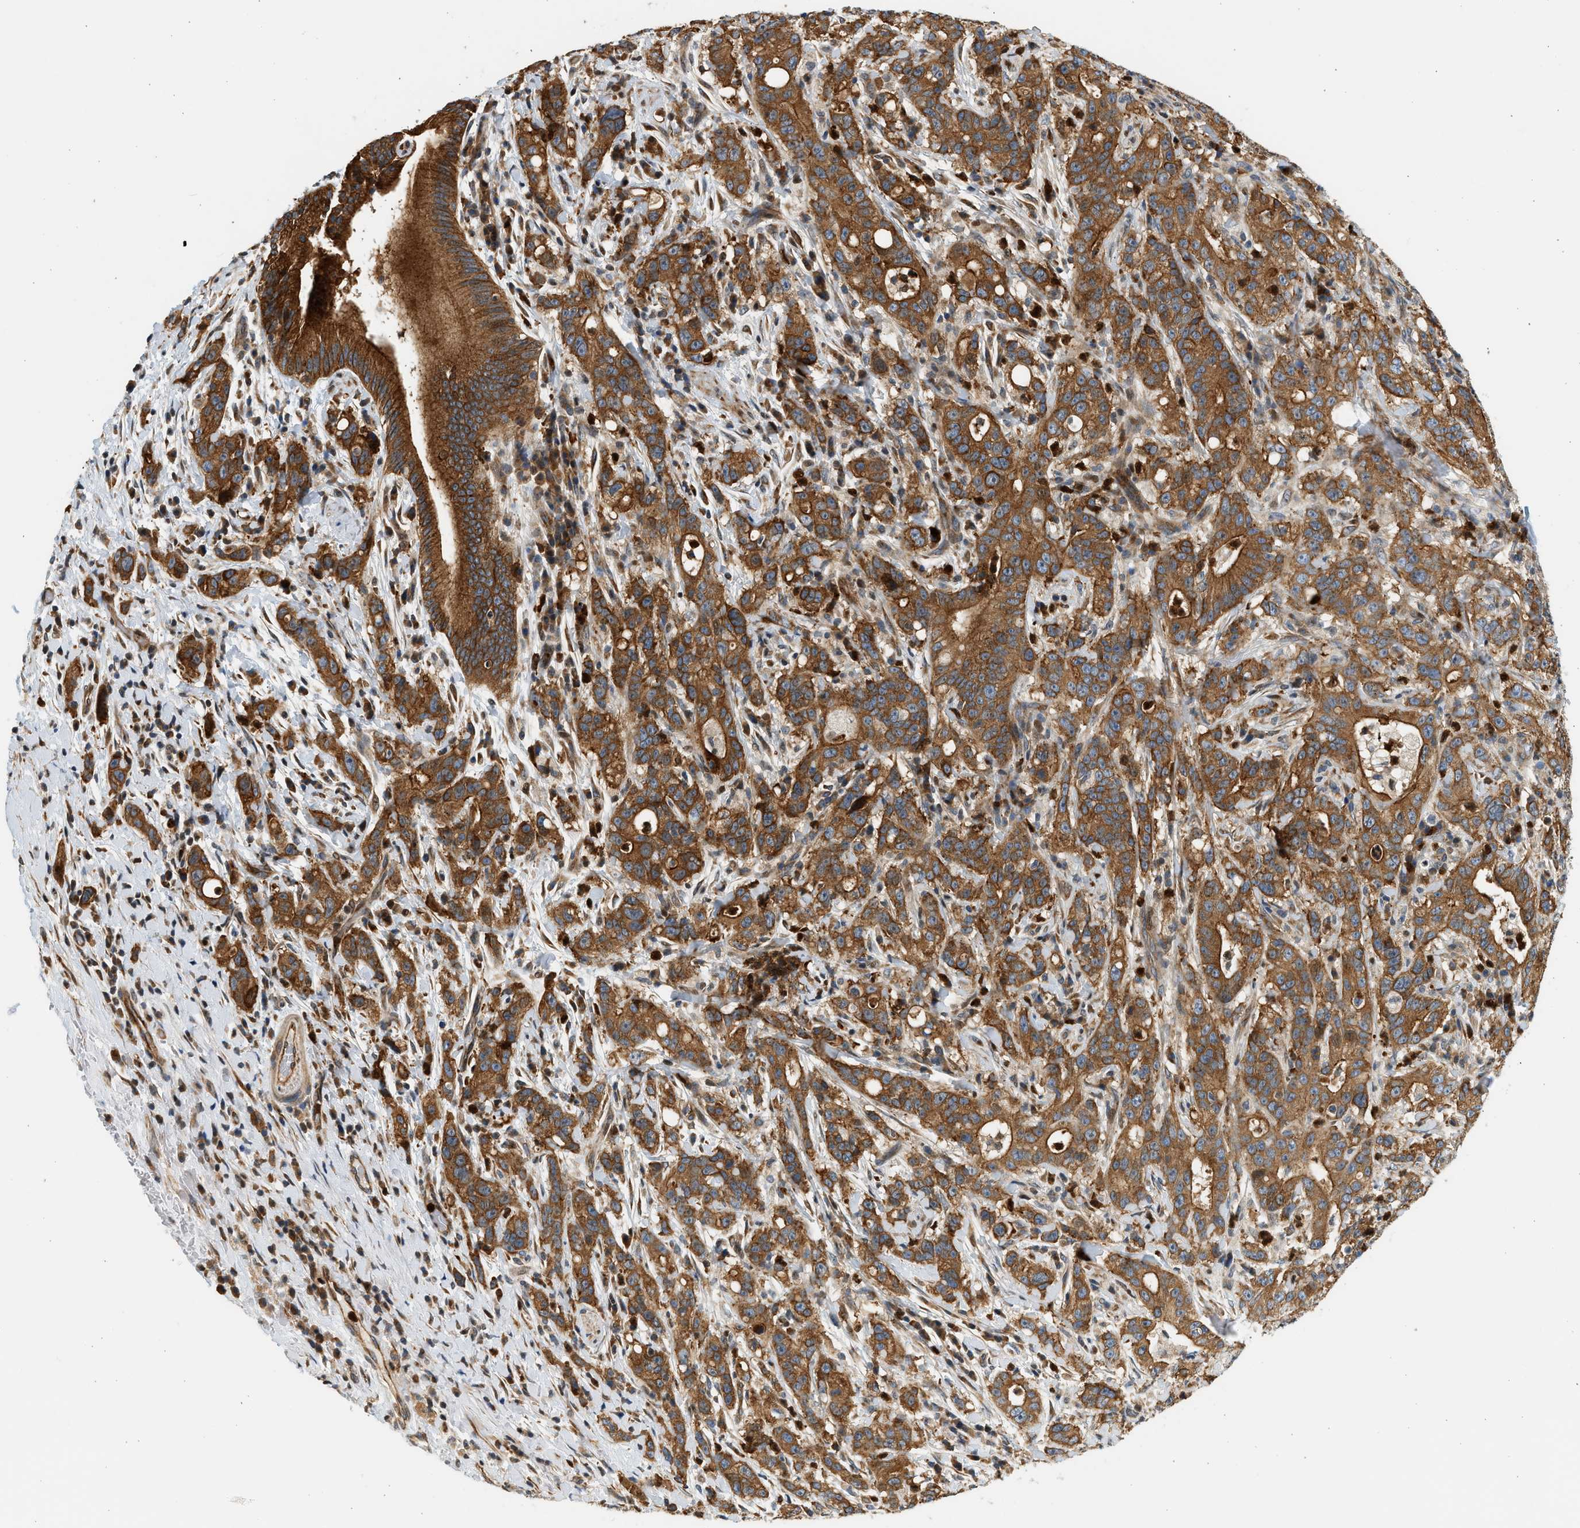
{"staining": {"intensity": "strong", "quantity": ">75%", "location": "cytoplasmic/membranous"}, "tissue": "liver cancer", "cell_type": "Tumor cells", "image_type": "cancer", "snomed": [{"axis": "morphology", "description": "Cholangiocarcinoma"}, {"axis": "topography", "description": "Liver"}], "caption": "Cholangiocarcinoma (liver) stained with a brown dye displays strong cytoplasmic/membranous positive staining in approximately >75% of tumor cells.", "gene": "NRSN2", "patient": {"sex": "female", "age": 38}}